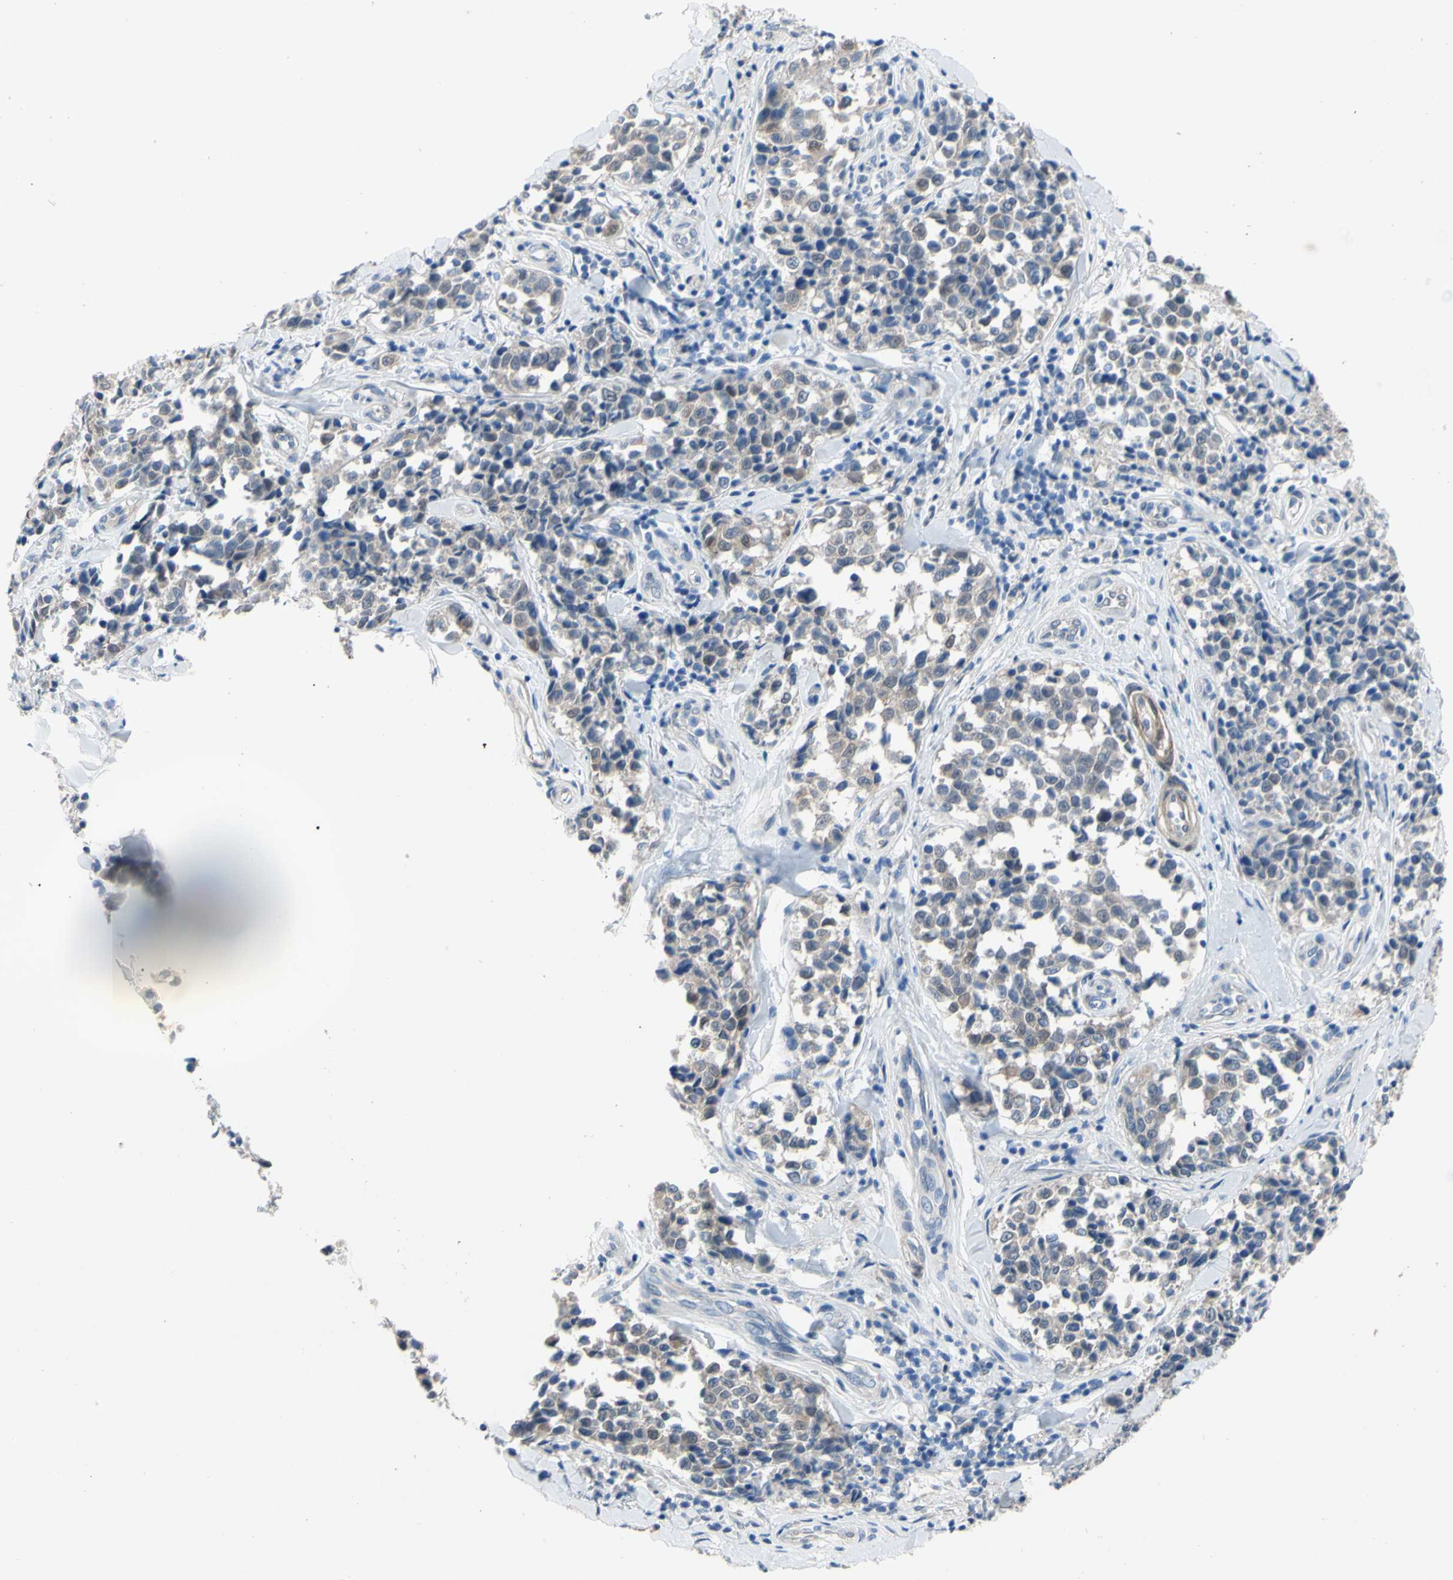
{"staining": {"intensity": "weak", "quantity": "<25%", "location": "cytoplasmic/membranous"}, "tissue": "melanoma", "cell_type": "Tumor cells", "image_type": "cancer", "snomed": [{"axis": "morphology", "description": "Malignant melanoma, NOS"}, {"axis": "topography", "description": "Skin"}], "caption": "Immunohistochemistry of malignant melanoma exhibits no staining in tumor cells.", "gene": "NOL3", "patient": {"sex": "female", "age": 64}}